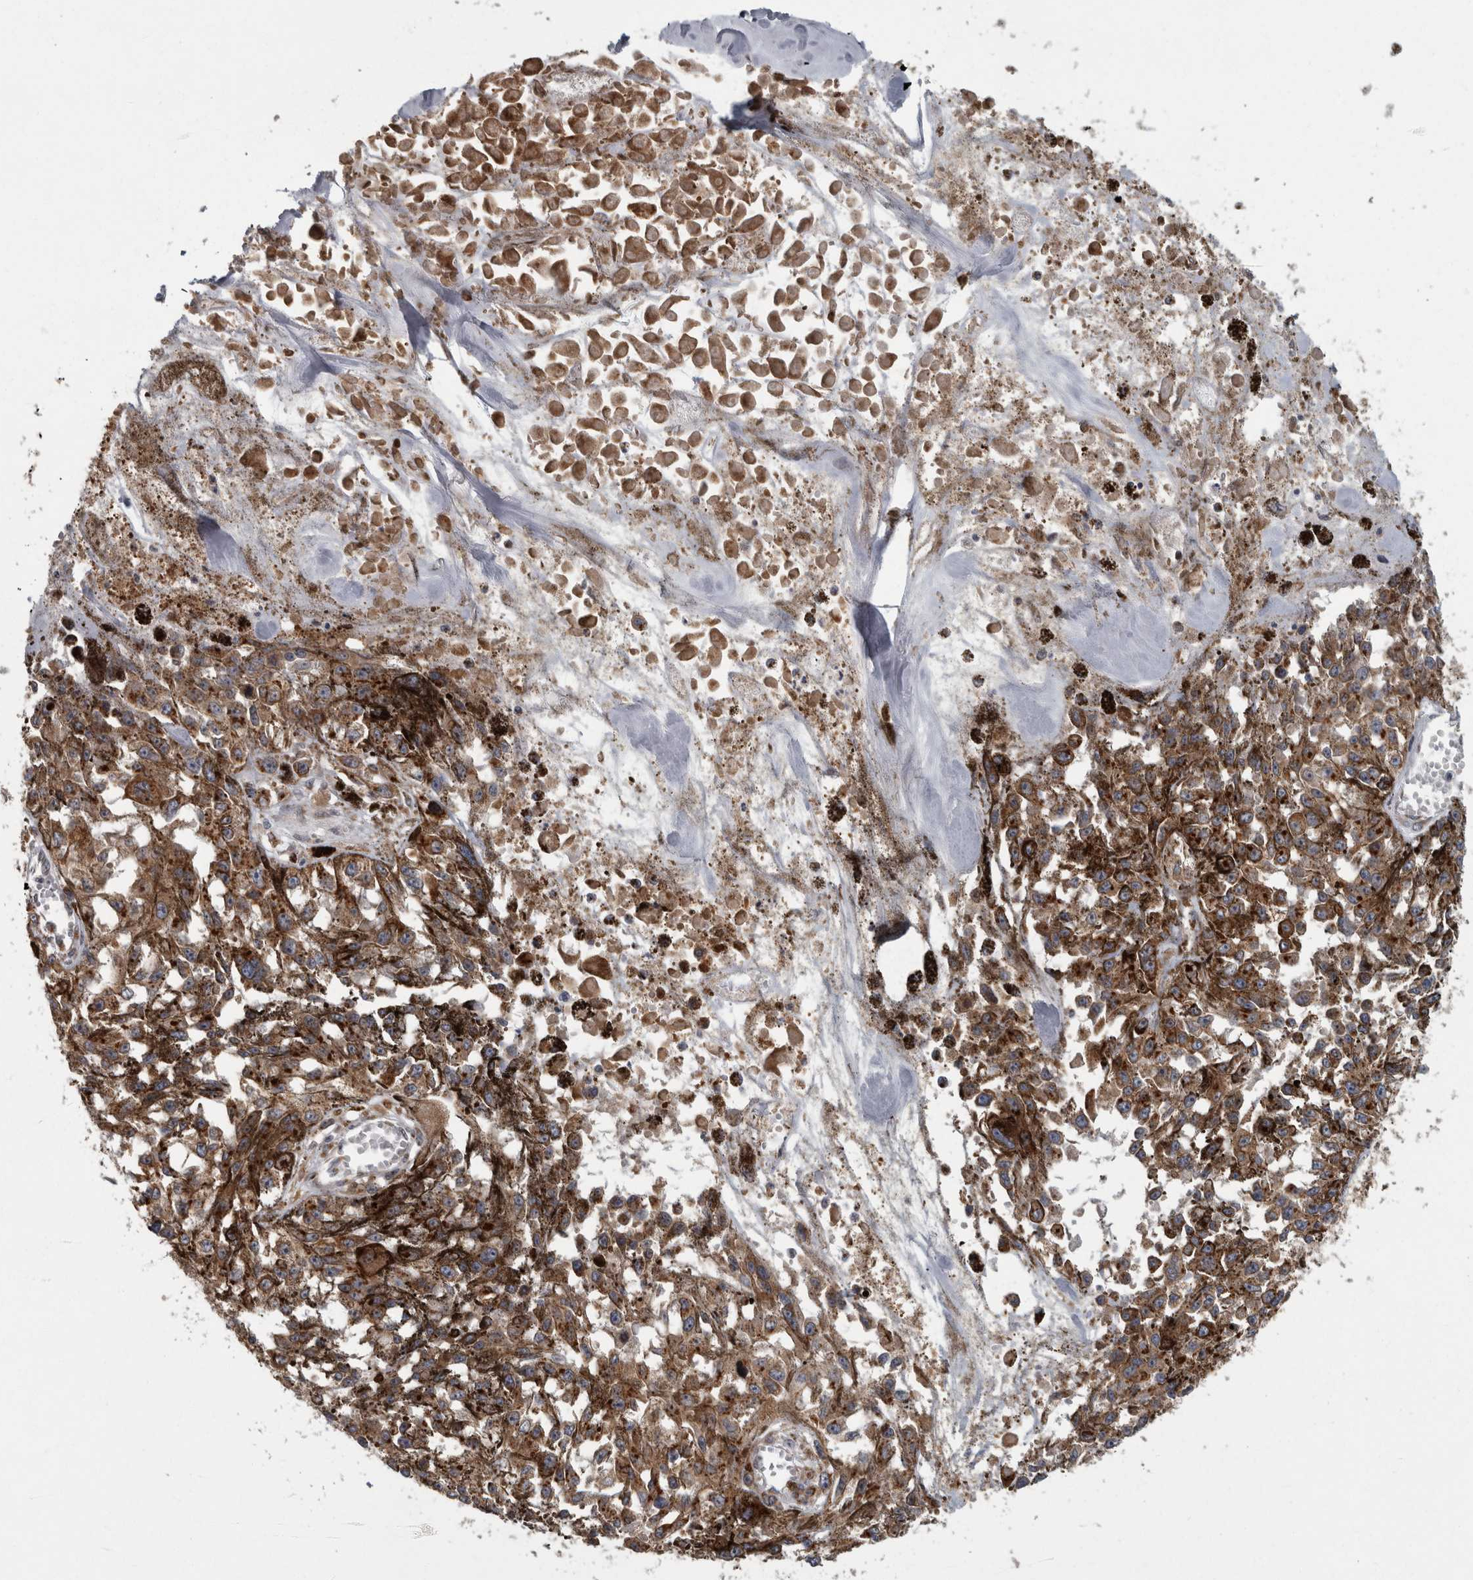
{"staining": {"intensity": "moderate", "quantity": ">75%", "location": "cytoplasmic/membranous"}, "tissue": "melanoma", "cell_type": "Tumor cells", "image_type": "cancer", "snomed": [{"axis": "morphology", "description": "Malignant melanoma, Metastatic site"}, {"axis": "topography", "description": "Lymph node"}], "caption": "Tumor cells demonstrate moderate cytoplasmic/membranous positivity in approximately >75% of cells in malignant melanoma (metastatic site).", "gene": "LMAN2L", "patient": {"sex": "male", "age": 59}}